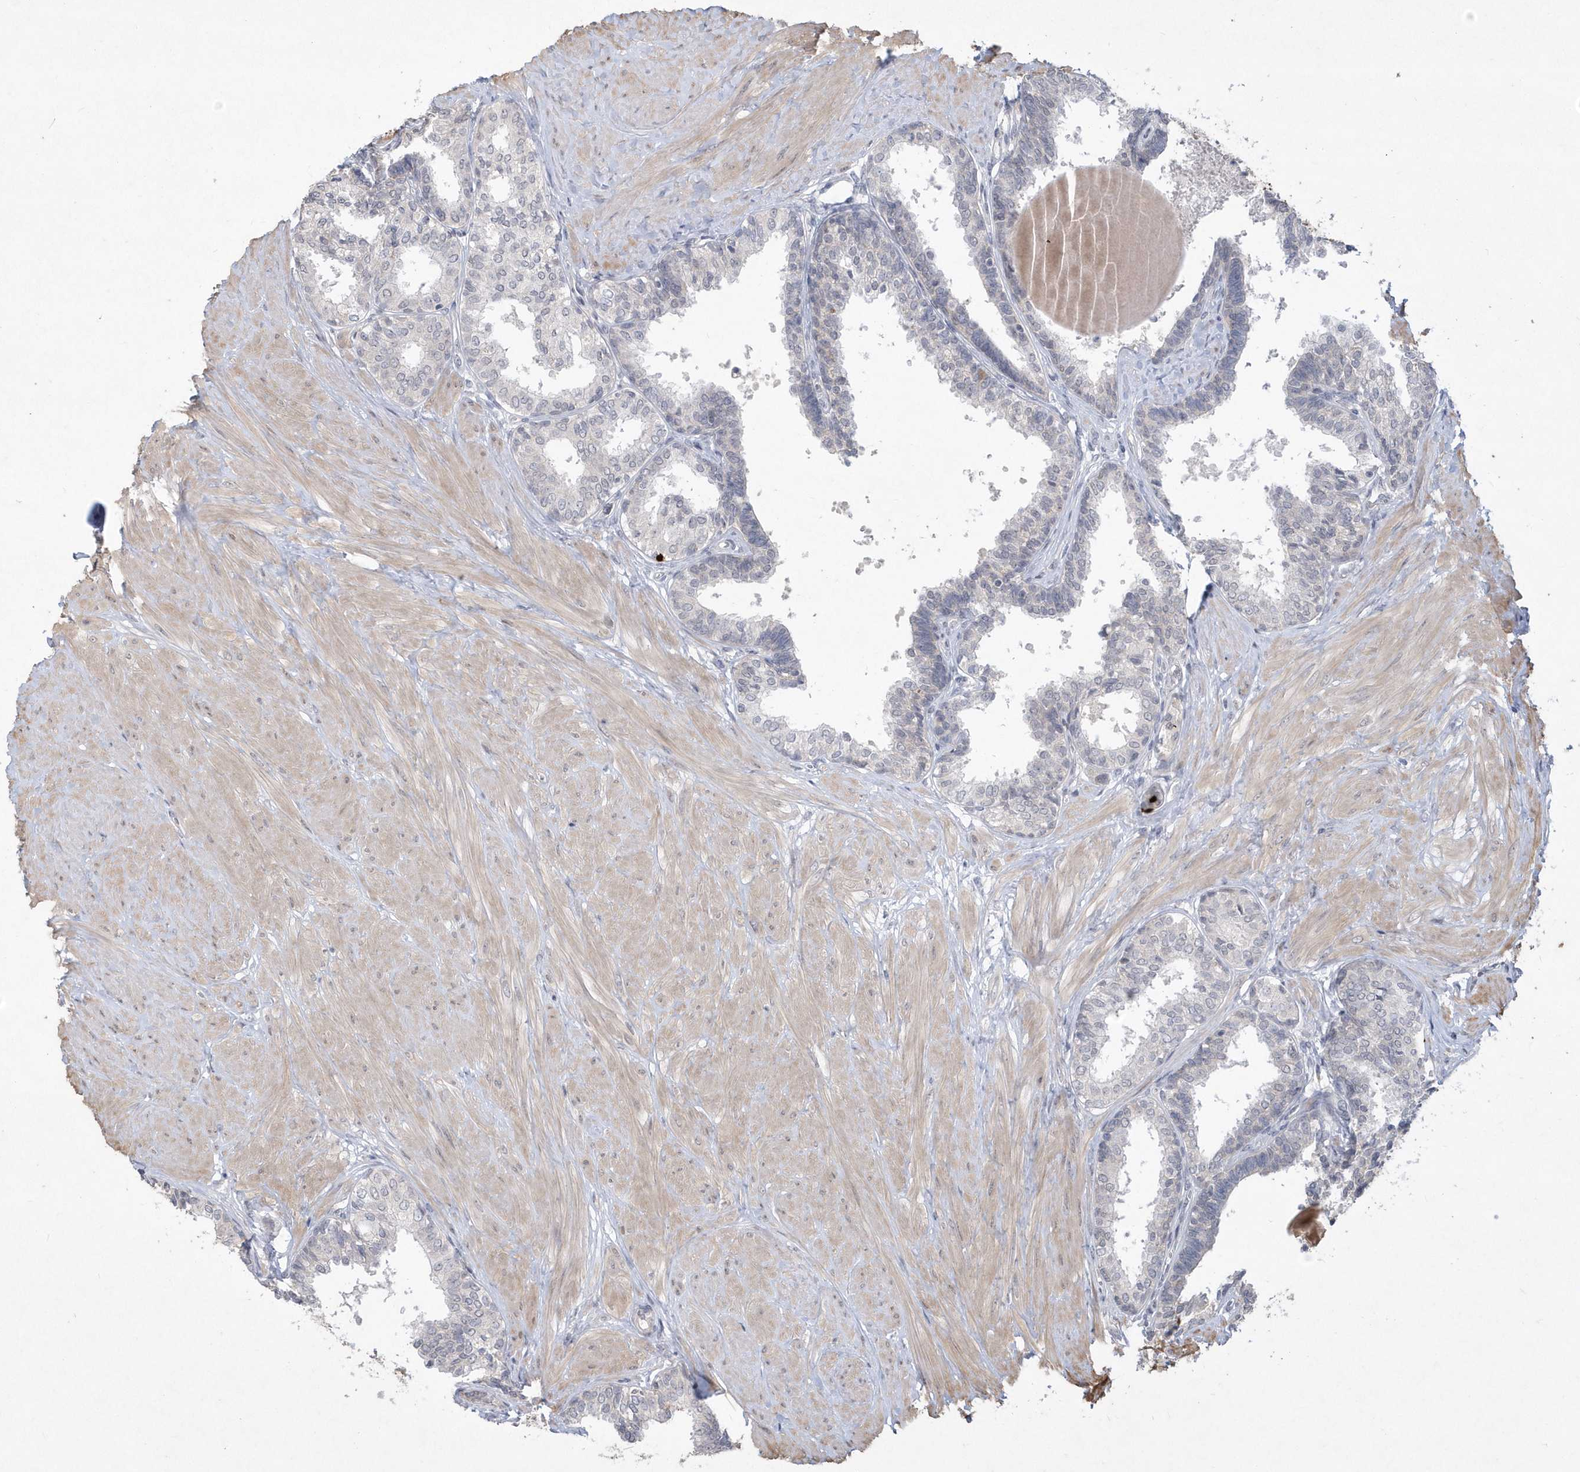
{"staining": {"intensity": "negative", "quantity": "none", "location": "none"}, "tissue": "prostate", "cell_type": "Glandular cells", "image_type": "normal", "snomed": [{"axis": "morphology", "description": "Normal tissue, NOS"}, {"axis": "topography", "description": "Prostate"}], "caption": "Immunohistochemistry of normal human prostate exhibits no positivity in glandular cells.", "gene": "TSPEAR", "patient": {"sex": "male", "age": 48}}